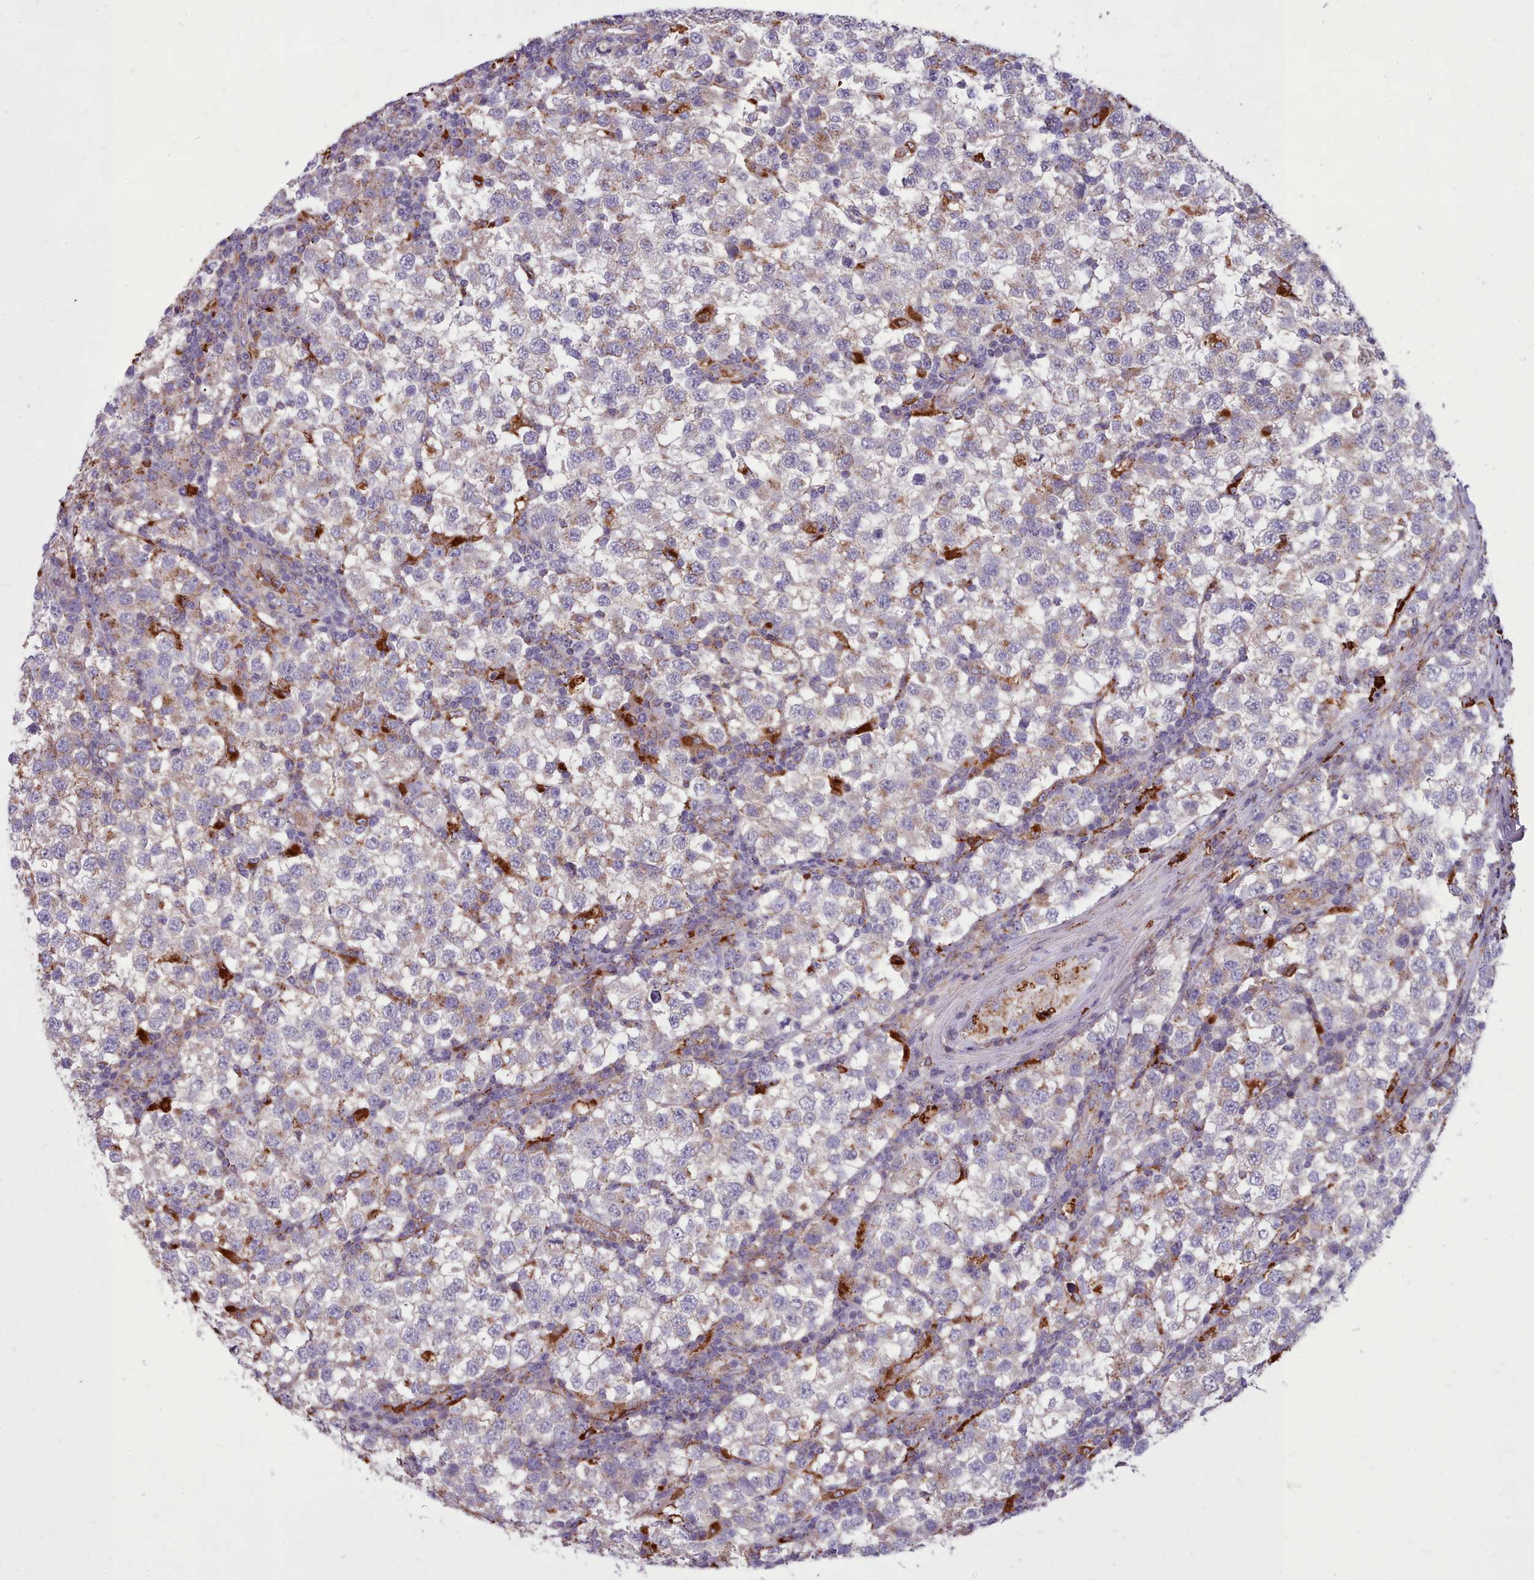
{"staining": {"intensity": "moderate", "quantity": "<25%", "location": "cytoplasmic/membranous"}, "tissue": "testis cancer", "cell_type": "Tumor cells", "image_type": "cancer", "snomed": [{"axis": "morphology", "description": "Seminoma, NOS"}, {"axis": "topography", "description": "Testis"}], "caption": "Human testis cancer (seminoma) stained with a brown dye exhibits moderate cytoplasmic/membranous positive staining in approximately <25% of tumor cells.", "gene": "PACSIN3", "patient": {"sex": "male", "age": 34}}